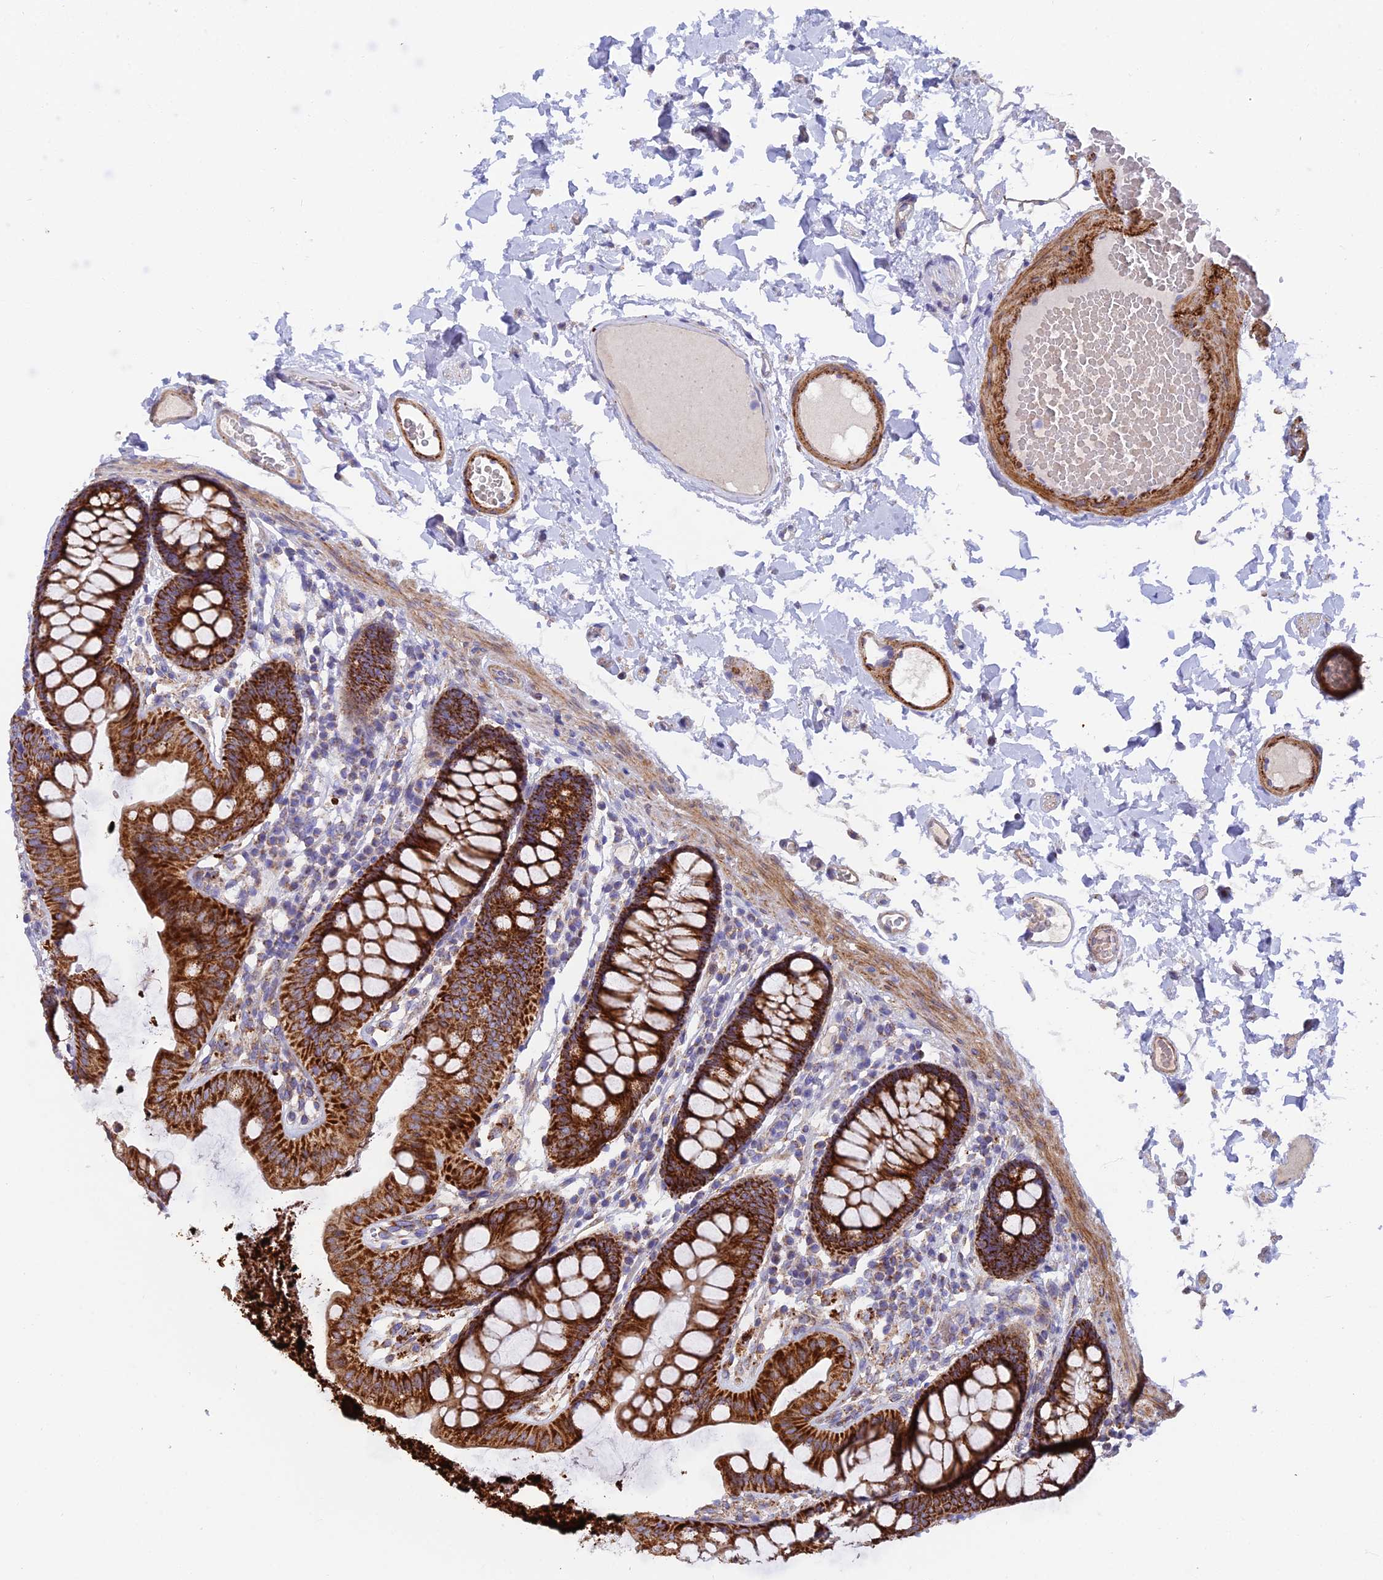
{"staining": {"intensity": "moderate", "quantity": ">75%", "location": "cytoplasmic/membranous"}, "tissue": "colon", "cell_type": "Endothelial cells", "image_type": "normal", "snomed": [{"axis": "morphology", "description": "Normal tissue, NOS"}, {"axis": "topography", "description": "Colon"}], "caption": "IHC (DAB (3,3'-diaminobenzidine)) staining of unremarkable colon displays moderate cytoplasmic/membranous protein positivity in about >75% of endothelial cells.", "gene": "CSPG4", "patient": {"sex": "male", "age": 84}}